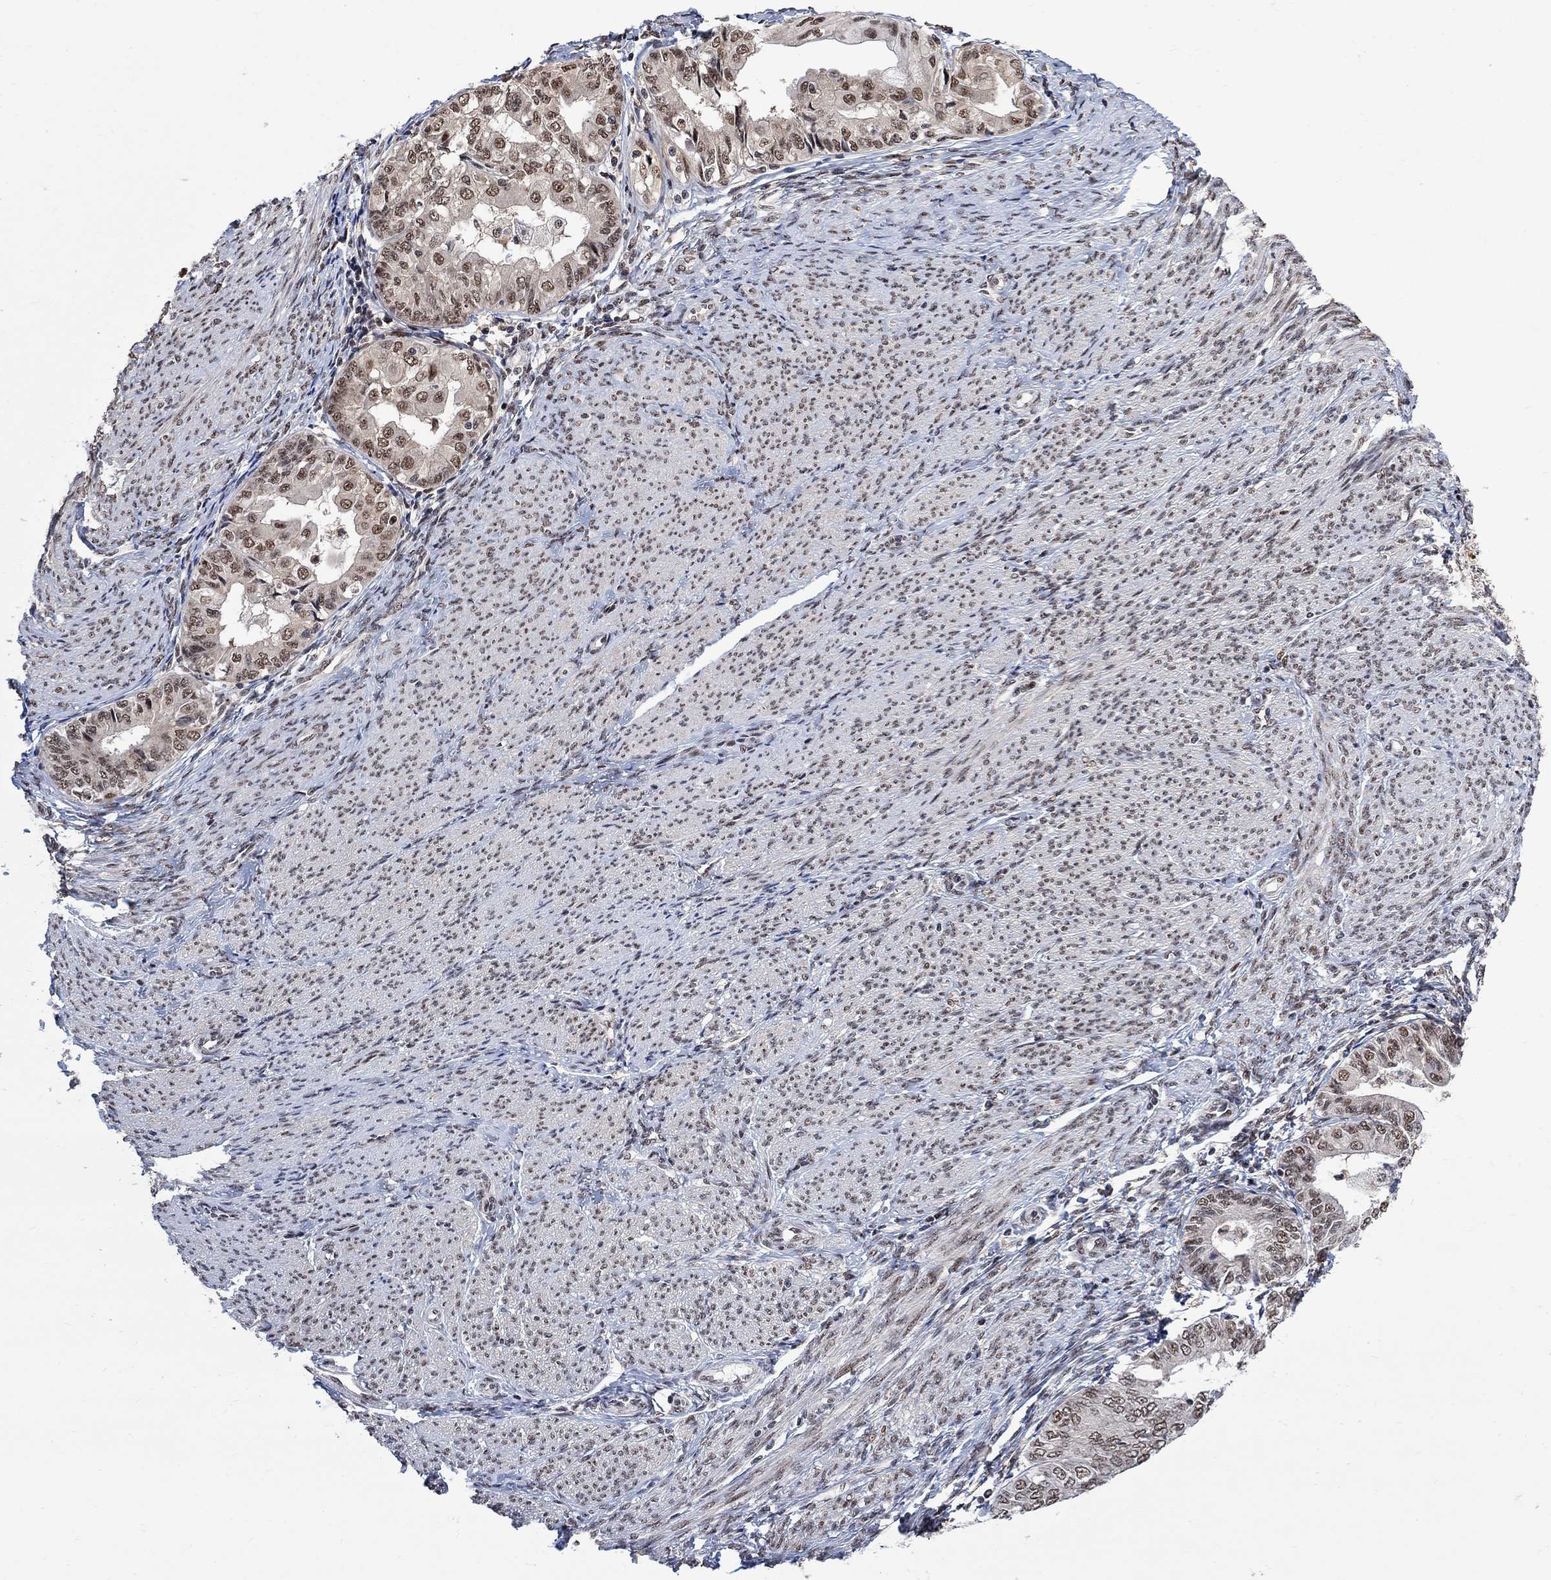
{"staining": {"intensity": "moderate", "quantity": "<25%", "location": "nuclear"}, "tissue": "endometrial cancer", "cell_type": "Tumor cells", "image_type": "cancer", "snomed": [{"axis": "morphology", "description": "Adenocarcinoma, NOS"}, {"axis": "topography", "description": "Endometrium"}], "caption": "High-power microscopy captured an IHC histopathology image of endometrial cancer (adenocarcinoma), revealing moderate nuclear positivity in approximately <25% of tumor cells.", "gene": "E4F1", "patient": {"sex": "female", "age": 68}}